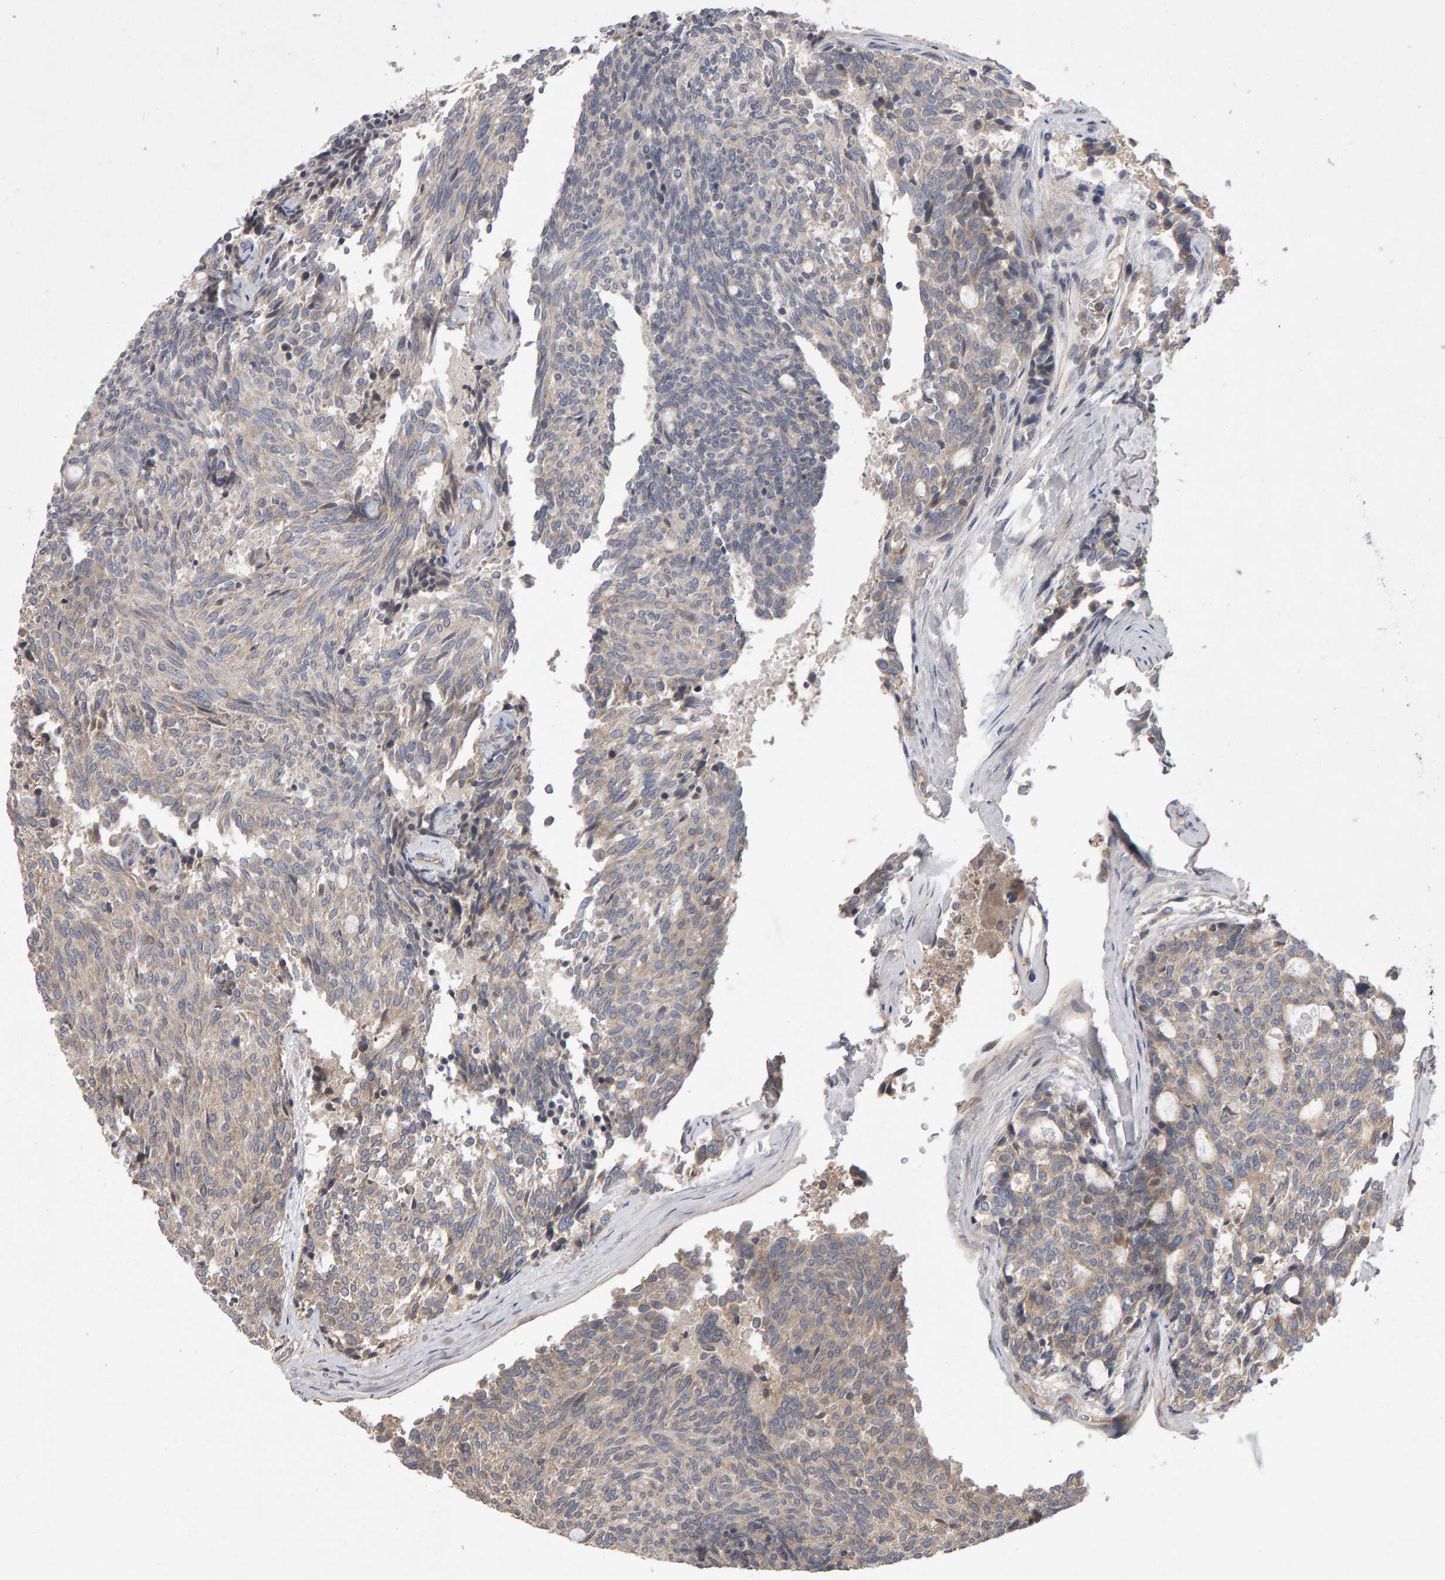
{"staining": {"intensity": "negative", "quantity": "none", "location": "none"}, "tissue": "carcinoid", "cell_type": "Tumor cells", "image_type": "cancer", "snomed": [{"axis": "morphology", "description": "Carcinoid, malignant, NOS"}, {"axis": "topography", "description": "Pancreas"}], "caption": "Protein analysis of carcinoid (malignant) shows no significant expression in tumor cells.", "gene": "PGS1", "patient": {"sex": "female", "age": 54}}